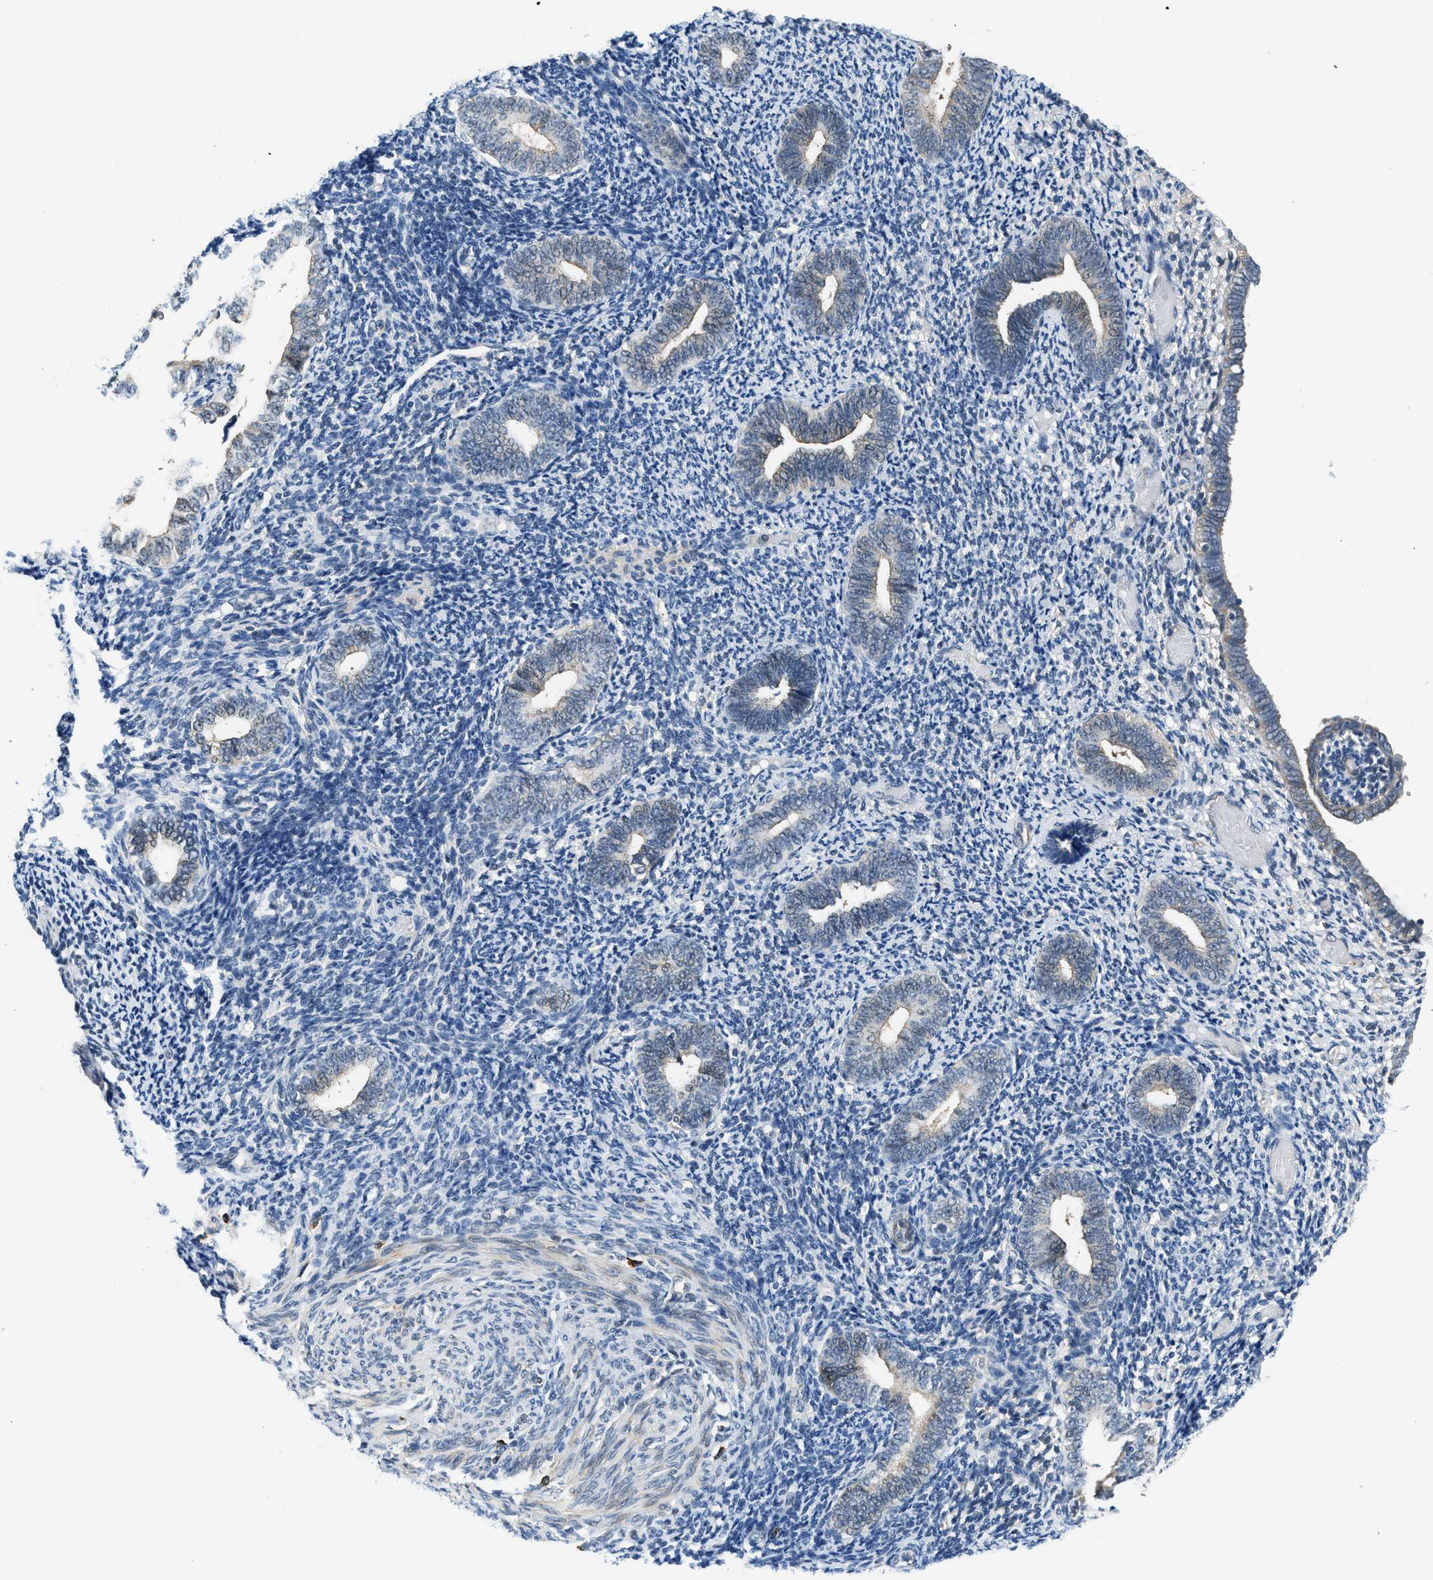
{"staining": {"intensity": "weak", "quantity": "<25%", "location": "cytoplasmic/membranous"}, "tissue": "endometrium", "cell_type": "Cells in endometrial stroma", "image_type": "normal", "snomed": [{"axis": "morphology", "description": "Normal tissue, NOS"}, {"axis": "topography", "description": "Endometrium"}], "caption": "Human endometrium stained for a protein using immunohistochemistry exhibits no staining in cells in endometrial stroma.", "gene": "CBLB", "patient": {"sex": "female", "age": 66}}